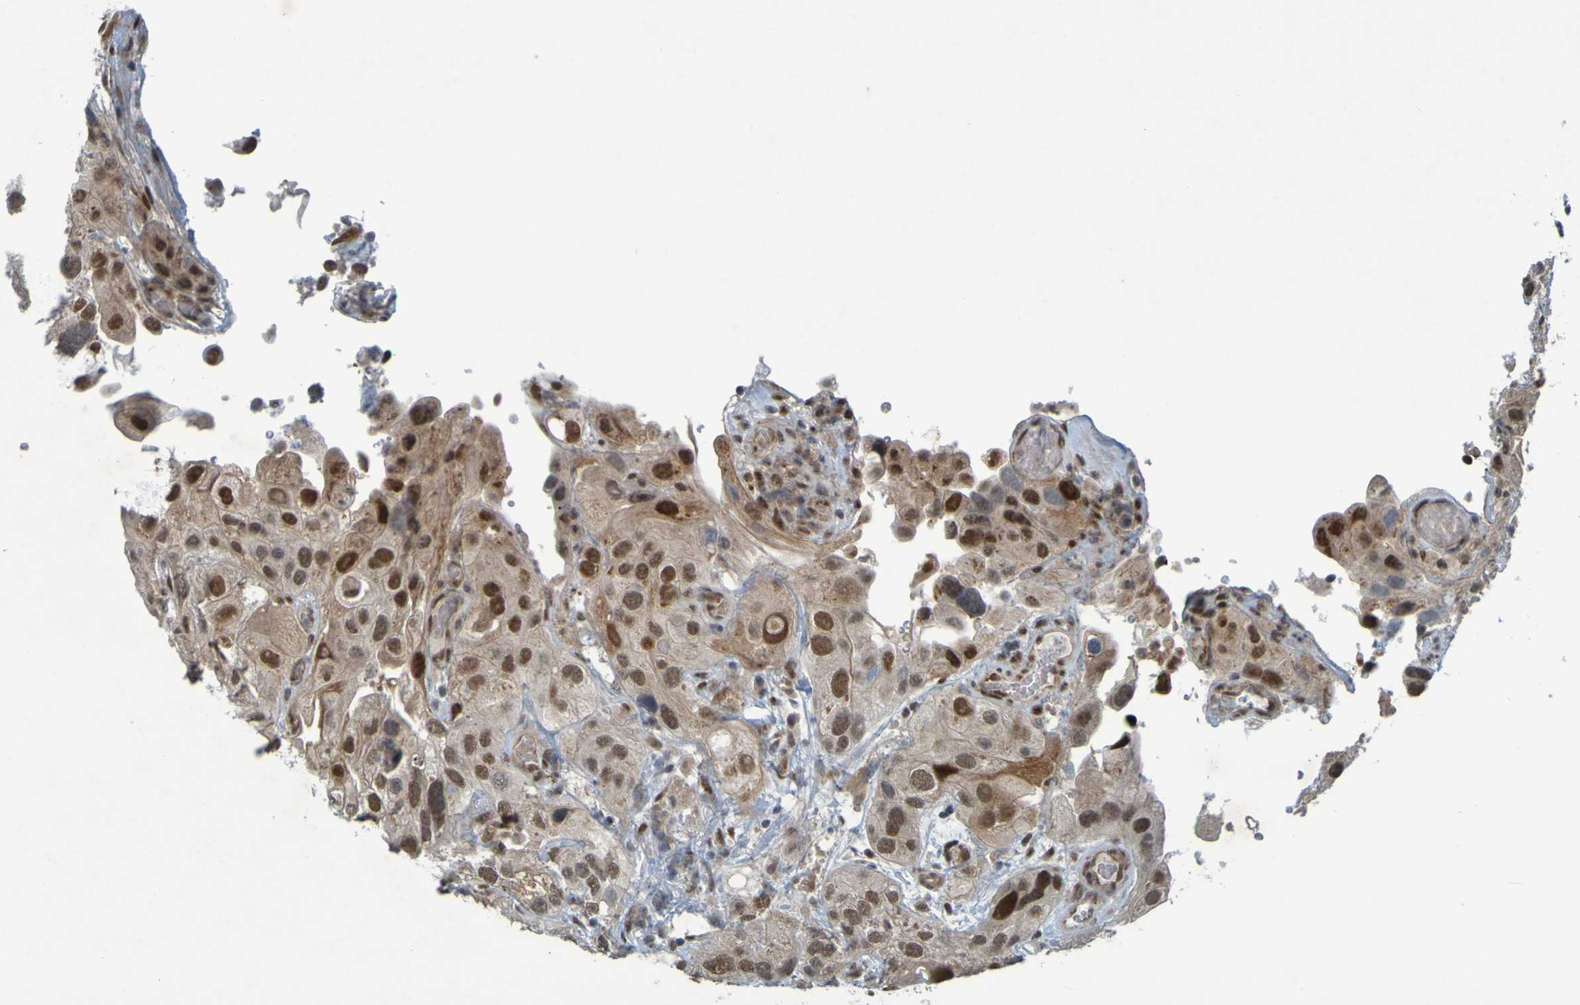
{"staining": {"intensity": "moderate", "quantity": ">75%", "location": "nuclear"}, "tissue": "urothelial cancer", "cell_type": "Tumor cells", "image_type": "cancer", "snomed": [{"axis": "morphology", "description": "Urothelial carcinoma, High grade"}, {"axis": "topography", "description": "Urinary bladder"}], "caption": "A photomicrograph showing moderate nuclear positivity in approximately >75% of tumor cells in urothelial cancer, as visualized by brown immunohistochemical staining.", "gene": "MCPH1", "patient": {"sex": "female", "age": 64}}